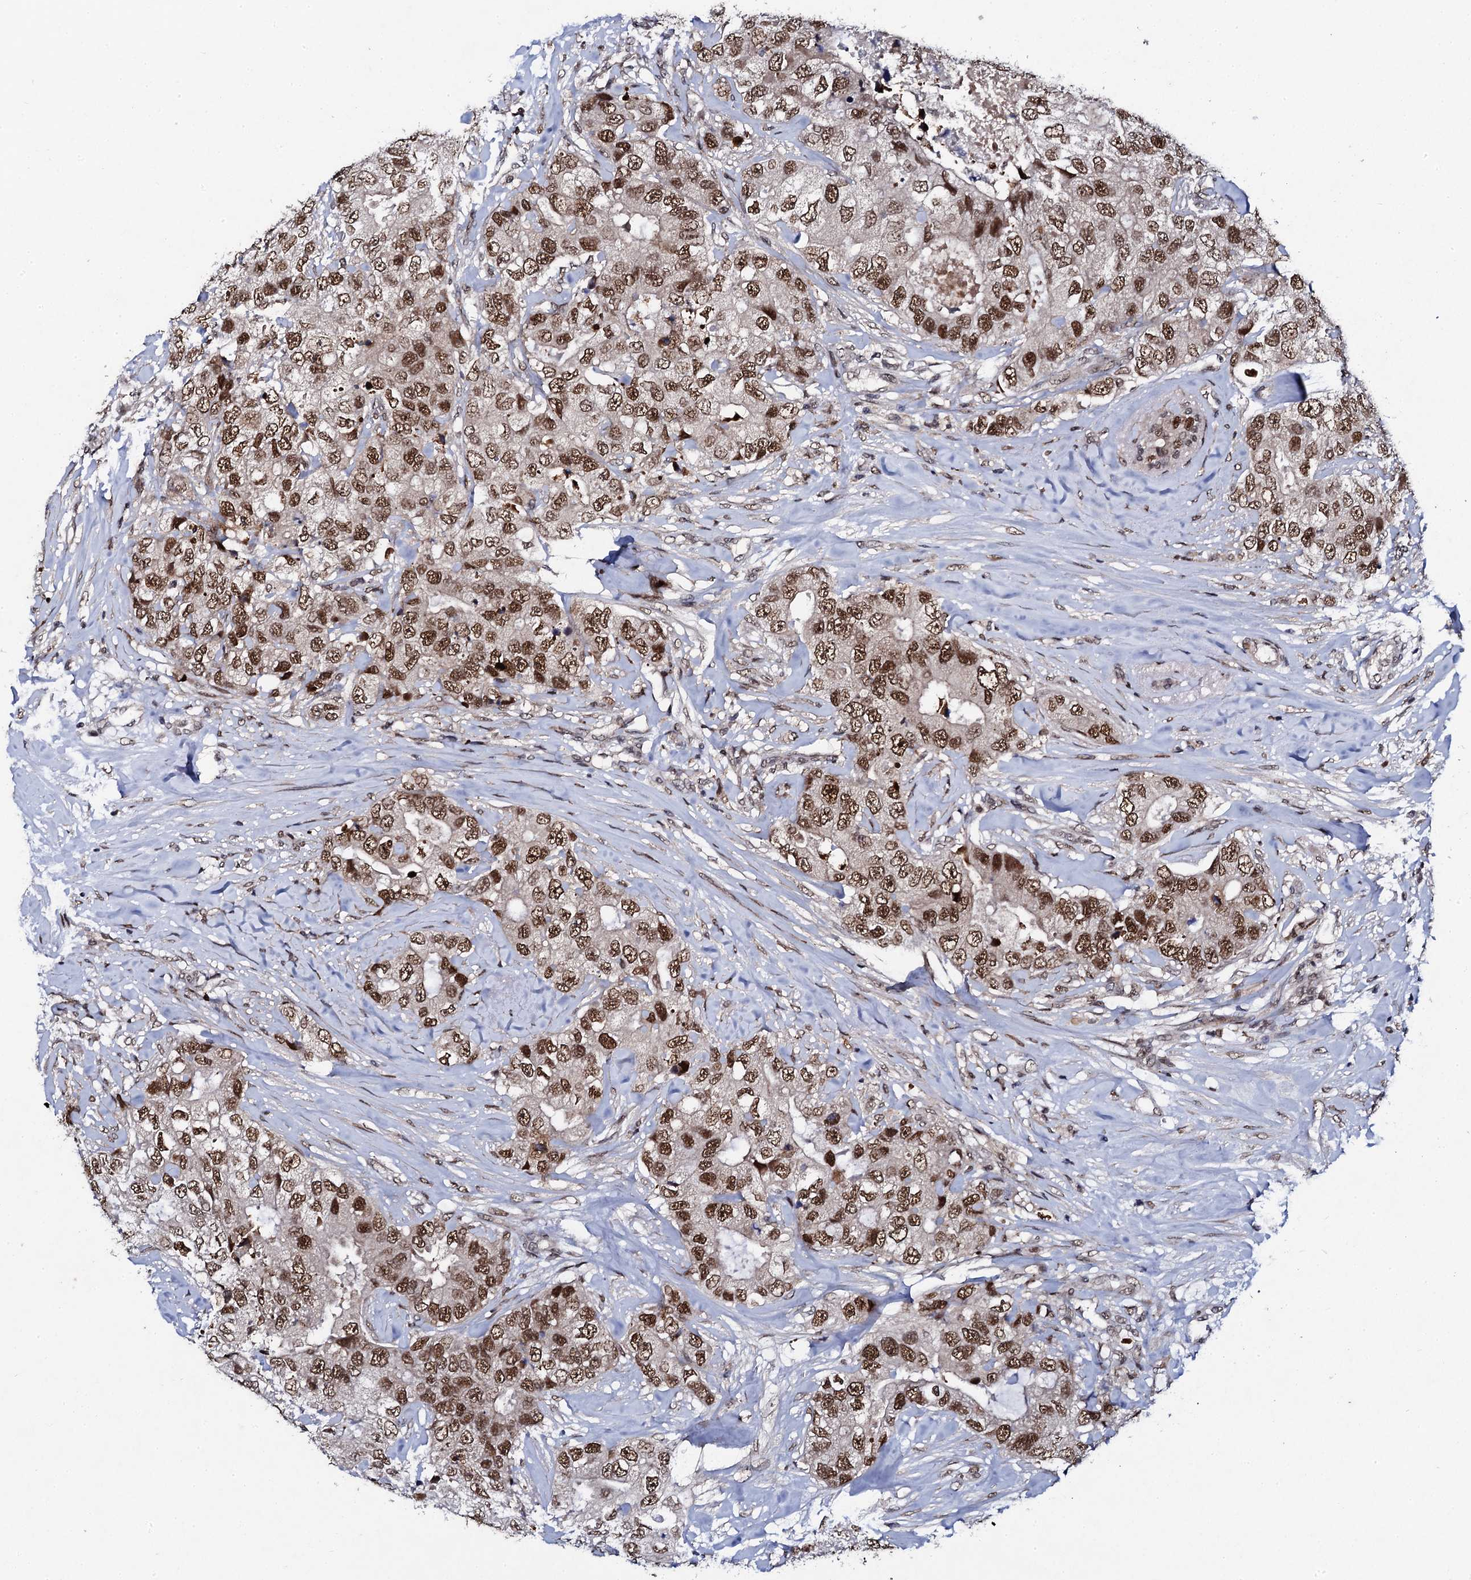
{"staining": {"intensity": "strong", "quantity": ">75%", "location": "nuclear"}, "tissue": "breast cancer", "cell_type": "Tumor cells", "image_type": "cancer", "snomed": [{"axis": "morphology", "description": "Duct carcinoma"}, {"axis": "topography", "description": "Breast"}], "caption": "The histopathology image displays immunohistochemical staining of breast infiltrating ductal carcinoma. There is strong nuclear expression is present in about >75% of tumor cells.", "gene": "CSTF3", "patient": {"sex": "female", "age": 62}}